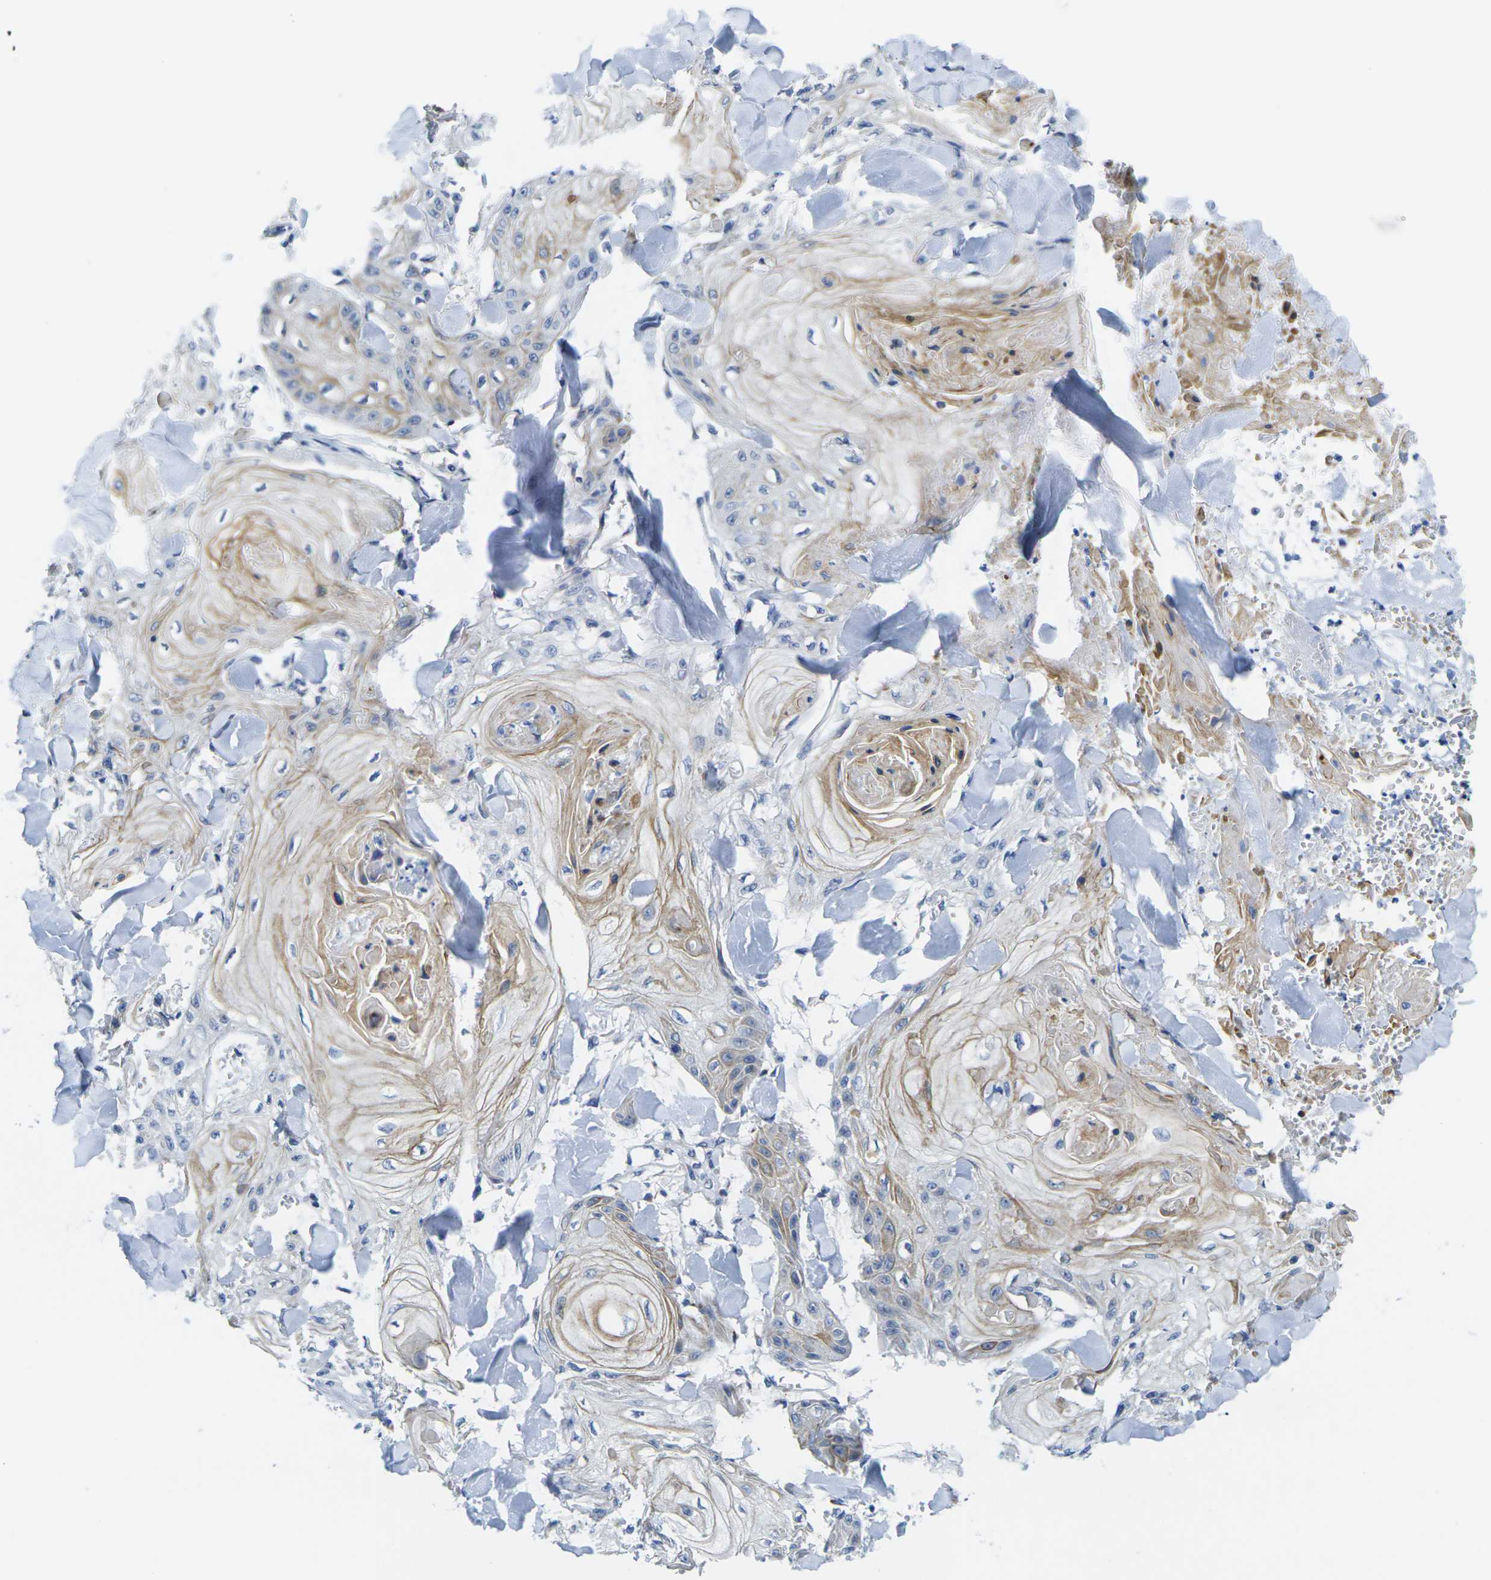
{"staining": {"intensity": "moderate", "quantity": "25%-75%", "location": "cytoplasmic/membranous"}, "tissue": "skin cancer", "cell_type": "Tumor cells", "image_type": "cancer", "snomed": [{"axis": "morphology", "description": "Squamous cell carcinoma, NOS"}, {"axis": "topography", "description": "Skin"}], "caption": "This is an image of immunohistochemistry staining of skin cancer (squamous cell carcinoma), which shows moderate positivity in the cytoplasmic/membranous of tumor cells.", "gene": "CRK", "patient": {"sex": "male", "age": 74}}